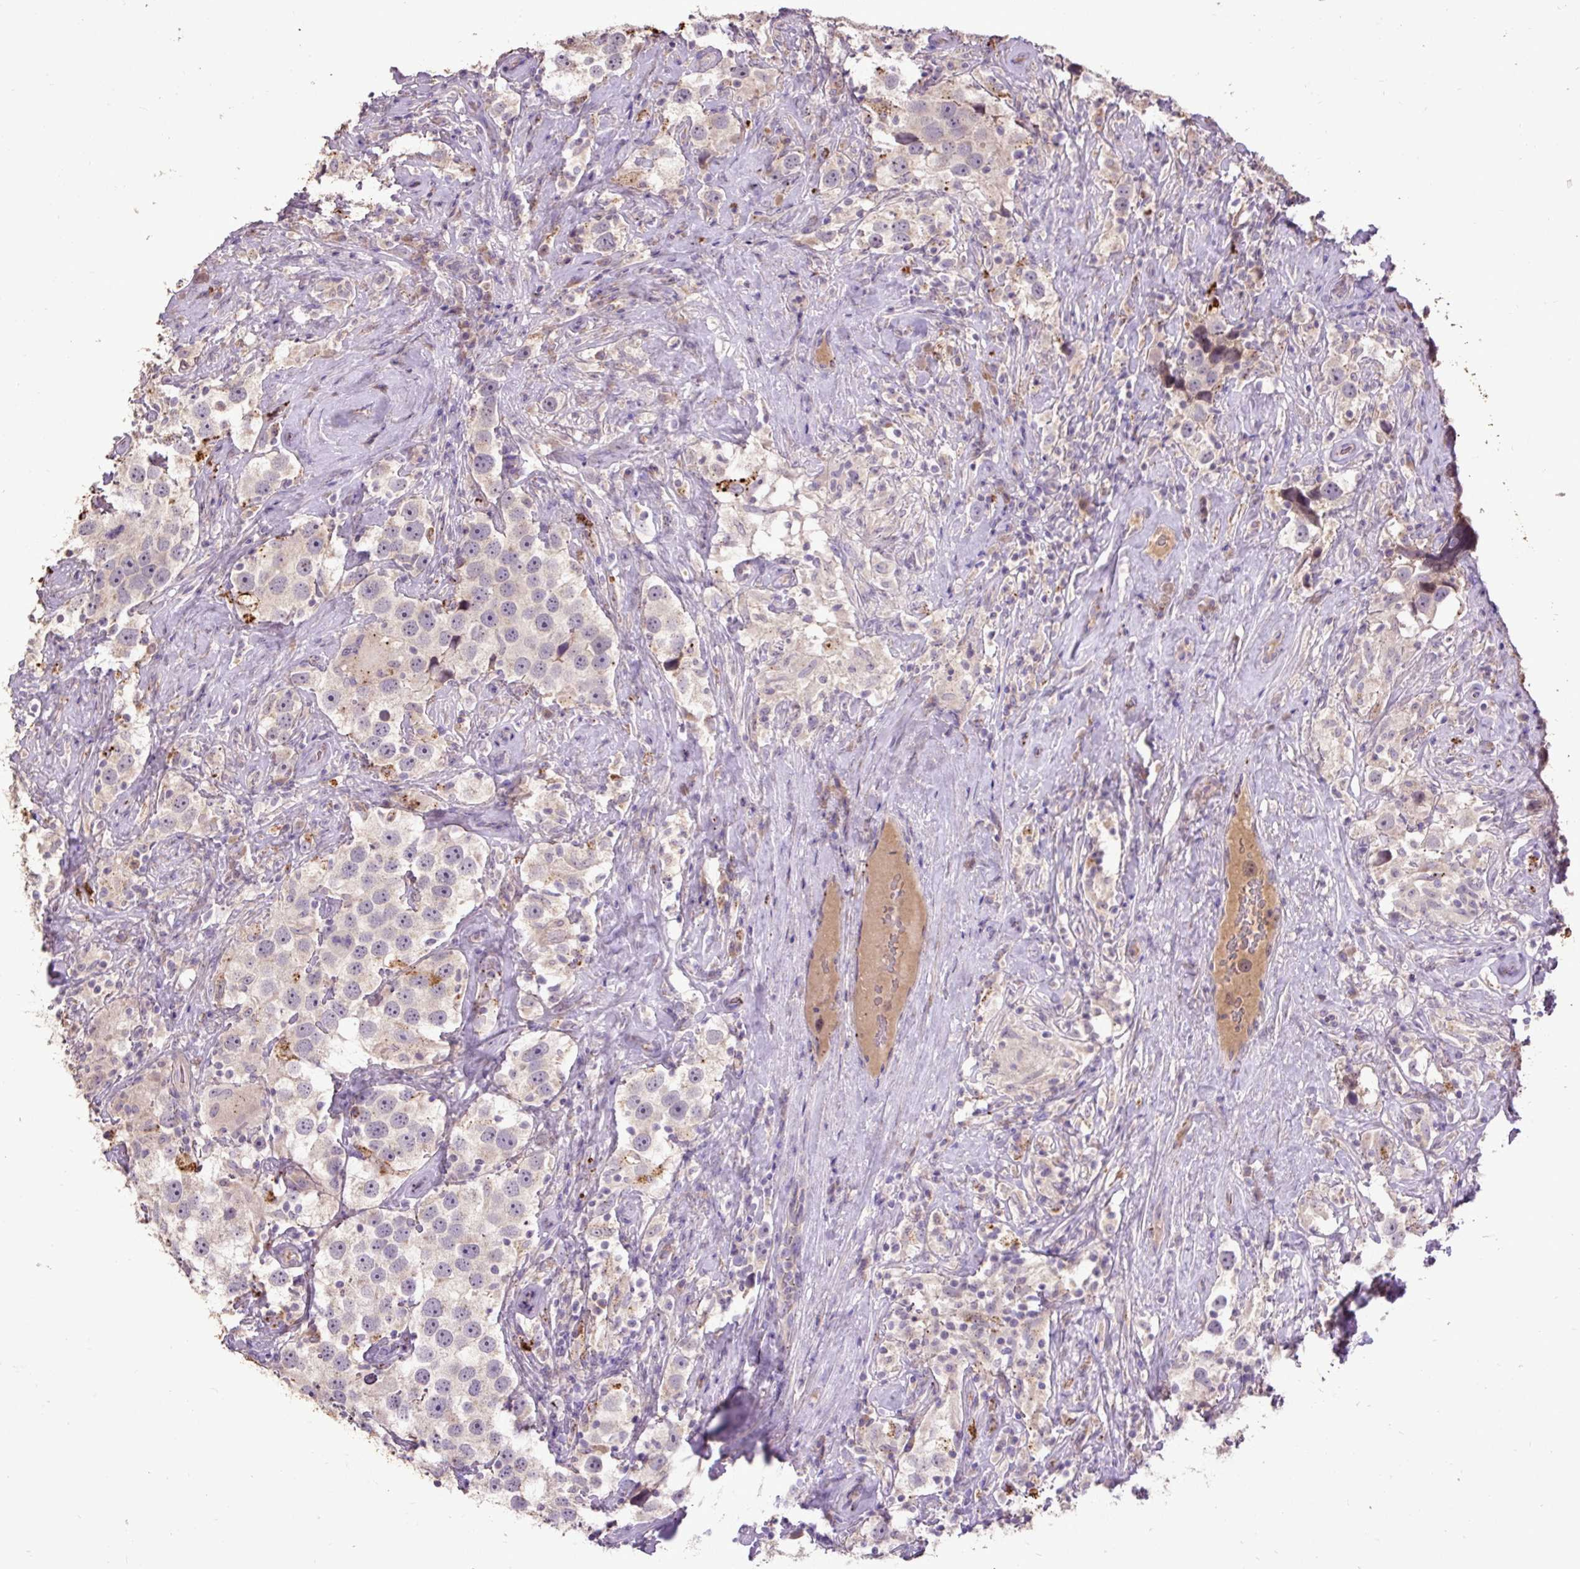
{"staining": {"intensity": "negative", "quantity": "none", "location": "none"}, "tissue": "testis cancer", "cell_type": "Tumor cells", "image_type": "cancer", "snomed": [{"axis": "morphology", "description": "Seminoma, NOS"}, {"axis": "topography", "description": "Testis"}], "caption": "Immunohistochemistry (IHC) image of human testis cancer stained for a protein (brown), which exhibits no expression in tumor cells.", "gene": "LRTM2", "patient": {"sex": "male", "age": 49}}